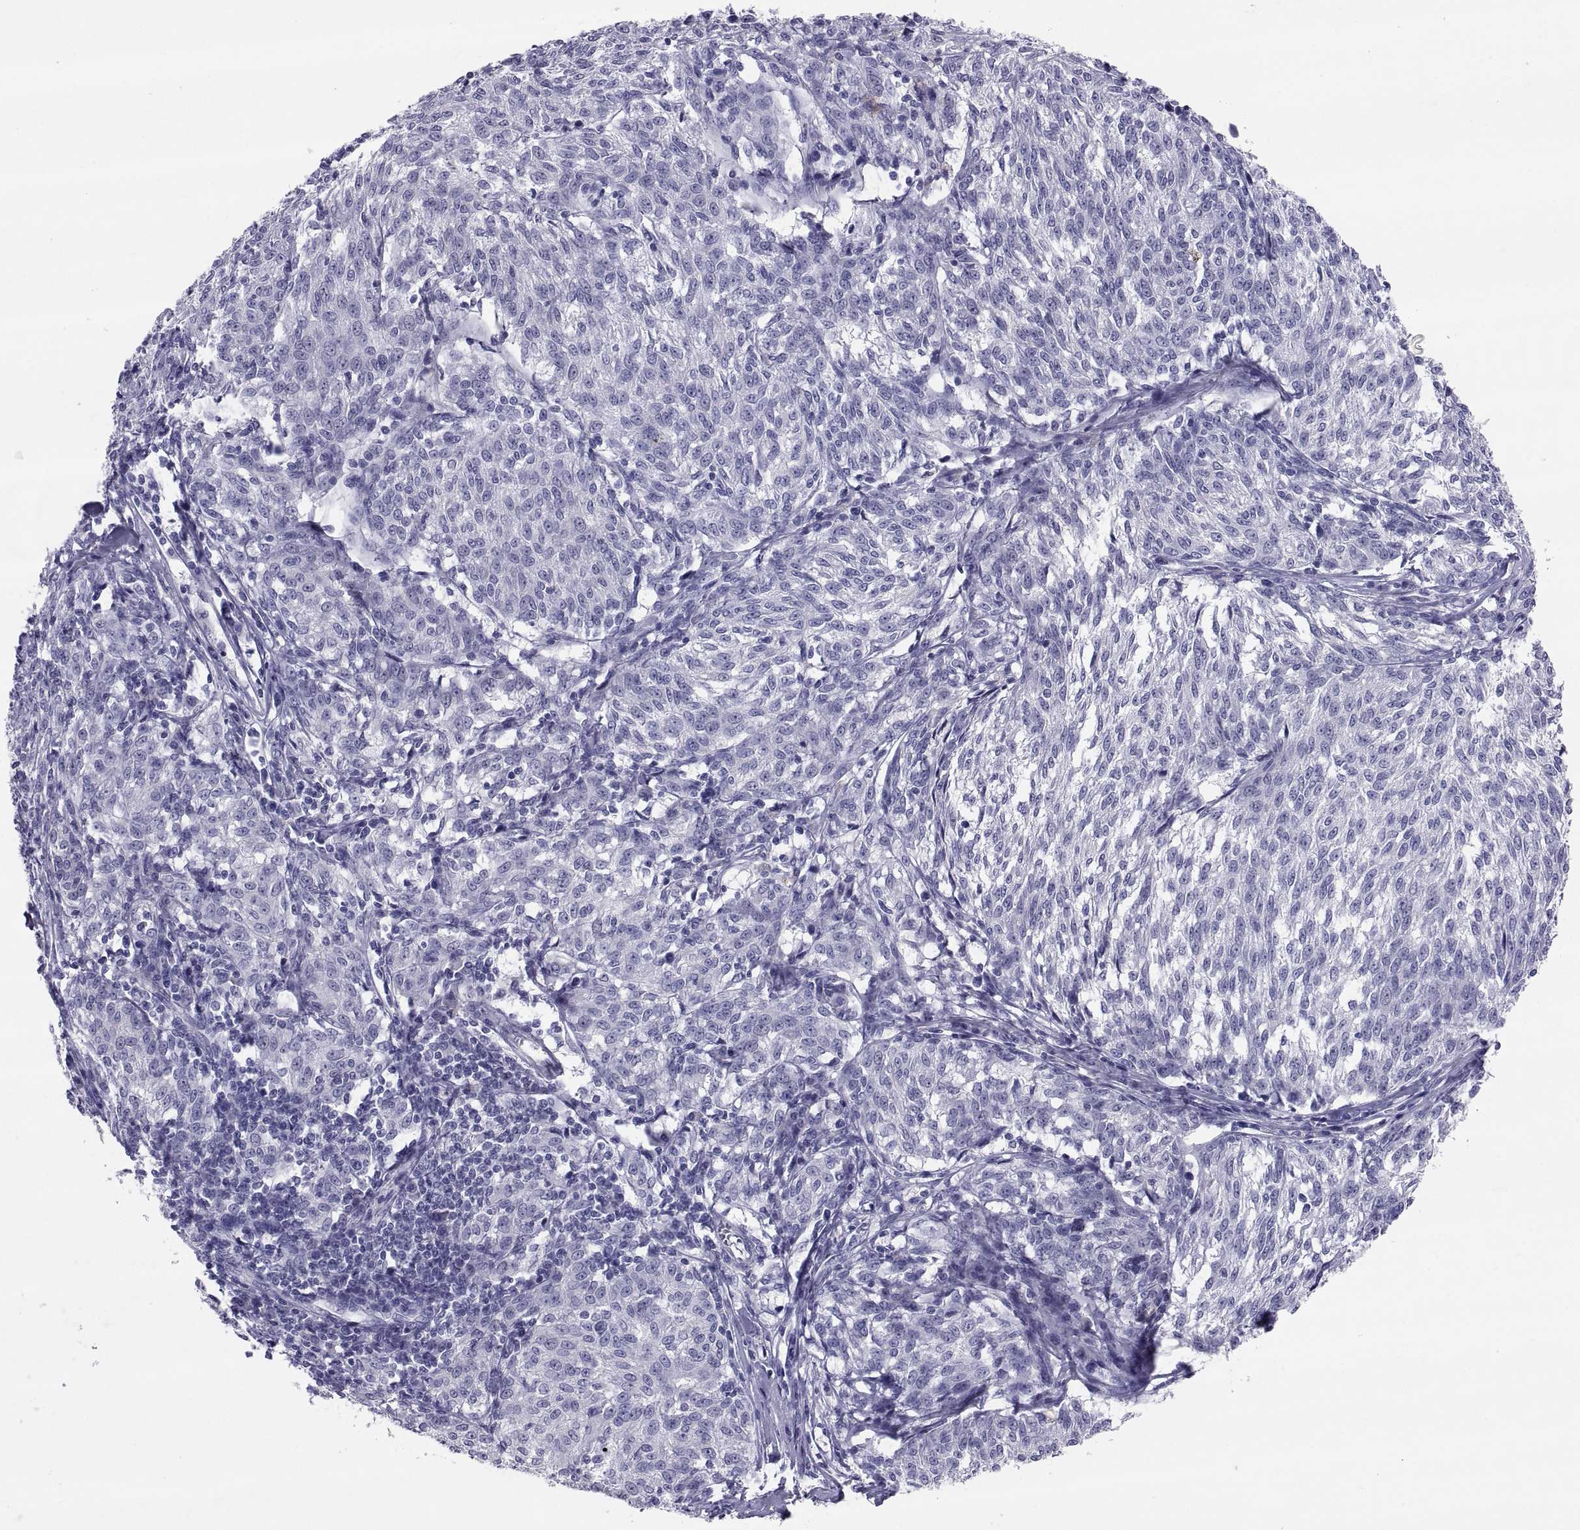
{"staining": {"intensity": "negative", "quantity": "none", "location": "none"}, "tissue": "melanoma", "cell_type": "Tumor cells", "image_type": "cancer", "snomed": [{"axis": "morphology", "description": "Malignant melanoma, NOS"}, {"axis": "topography", "description": "Skin"}], "caption": "Immunohistochemical staining of melanoma demonstrates no significant positivity in tumor cells. The staining is performed using DAB brown chromogen with nuclei counter-stained in using hematoxylin.", "gene": "TEX13A", "patient": {"sex": "female", "age": 72}}